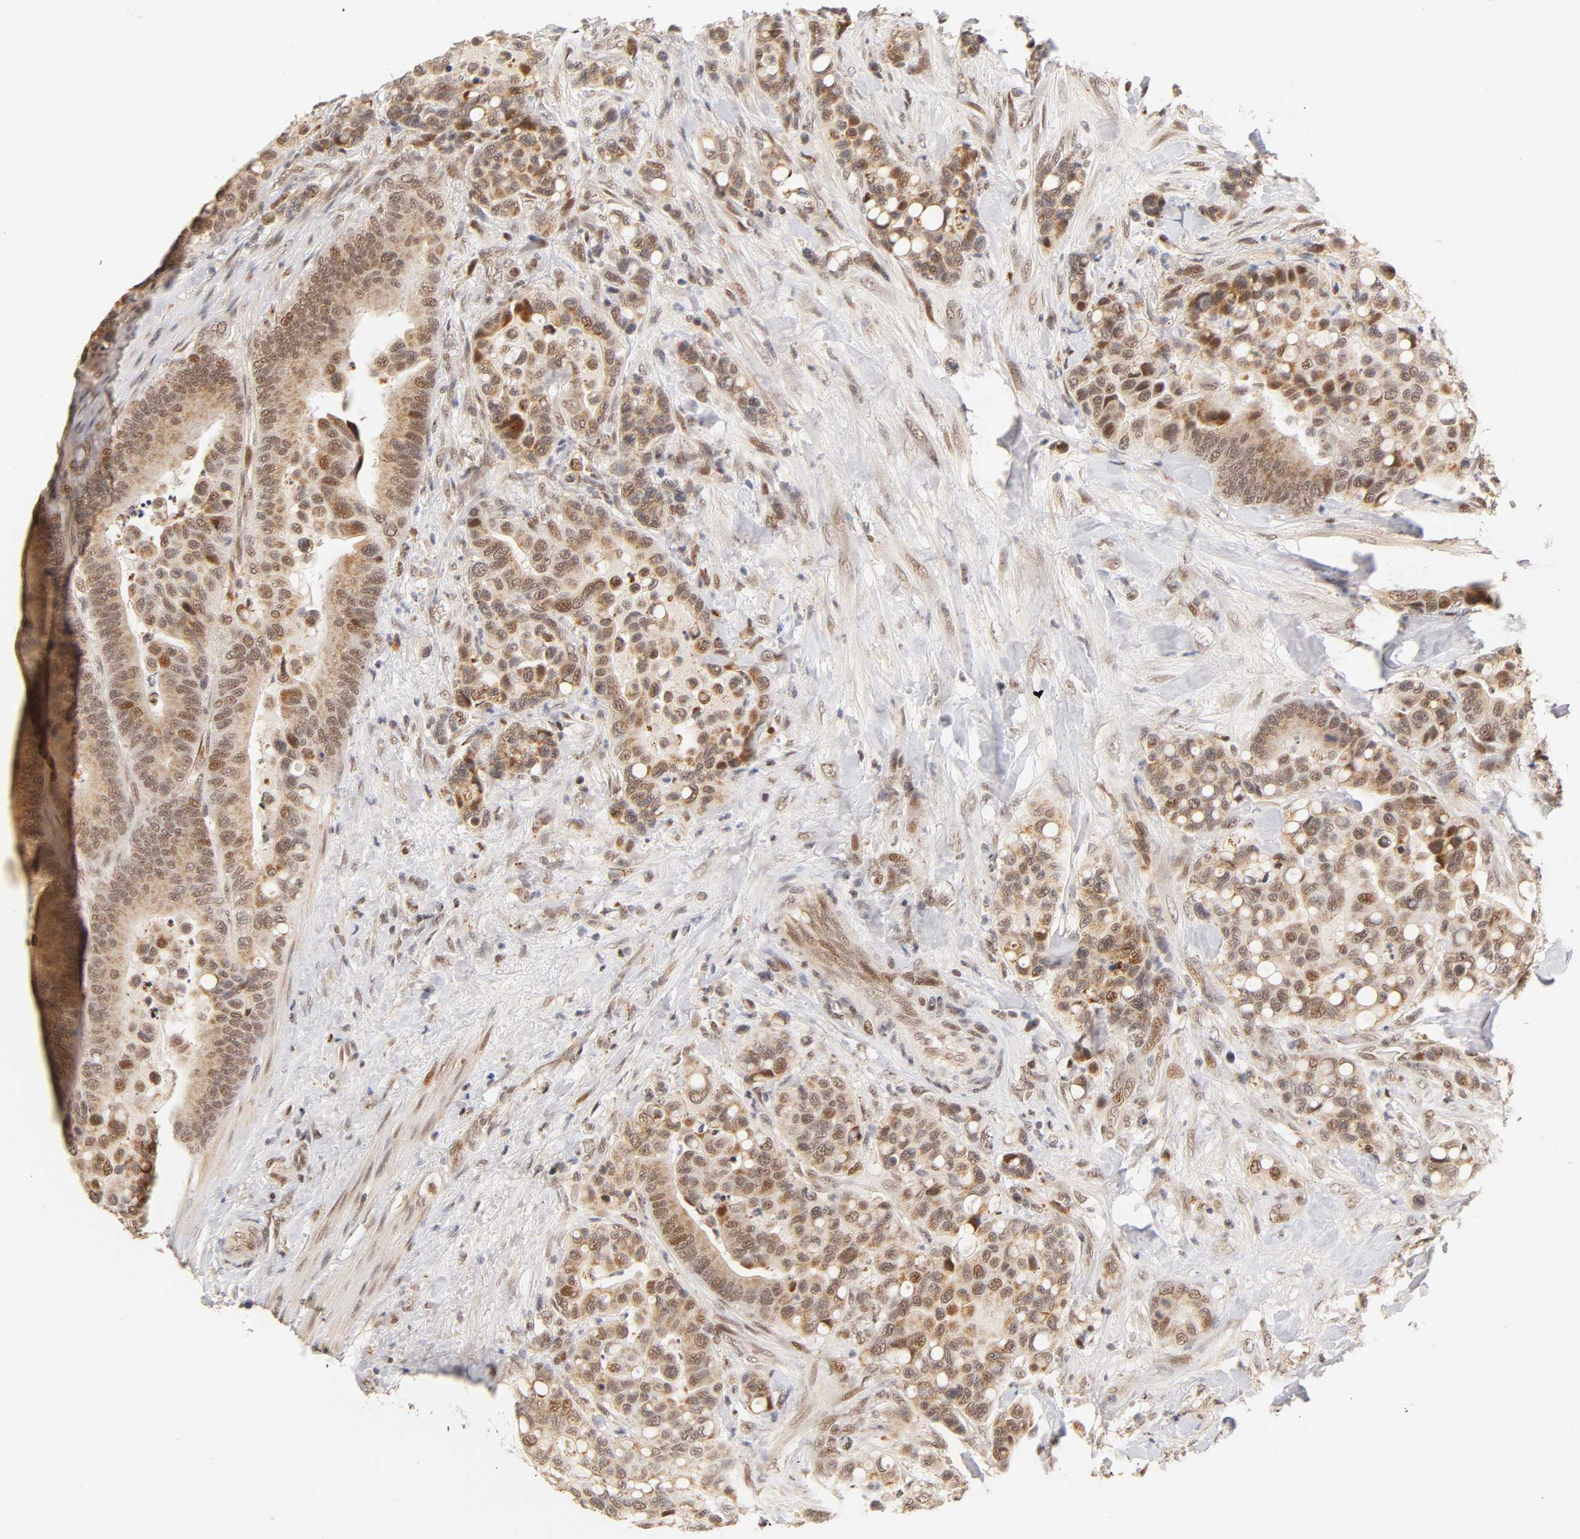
{"staining": {"intensity": "weak", "quantity": "25%-75%", "location": "cytoplasmic/membranous,nuclear"}, "tissue": "colorectal cancer", "cell_type": "Tumor cells", "image_type": "cancer", "snomed": [{"axis": "morphology", "description": "Normal tissue, NOS"}, {"axis": "morphology", "description": "Adenocarcinoma, NOS"}, {"axis": "topography", "description": "Colon"}], "caption": "Protein staining displays weak cytoplasmic/membranous and nuclear positivity in approximately 25%-75% of tumor cells in colorectal adenocarcinoma.", "gene": "TAF10", "patient": {"sex": "male", "age": 82}}